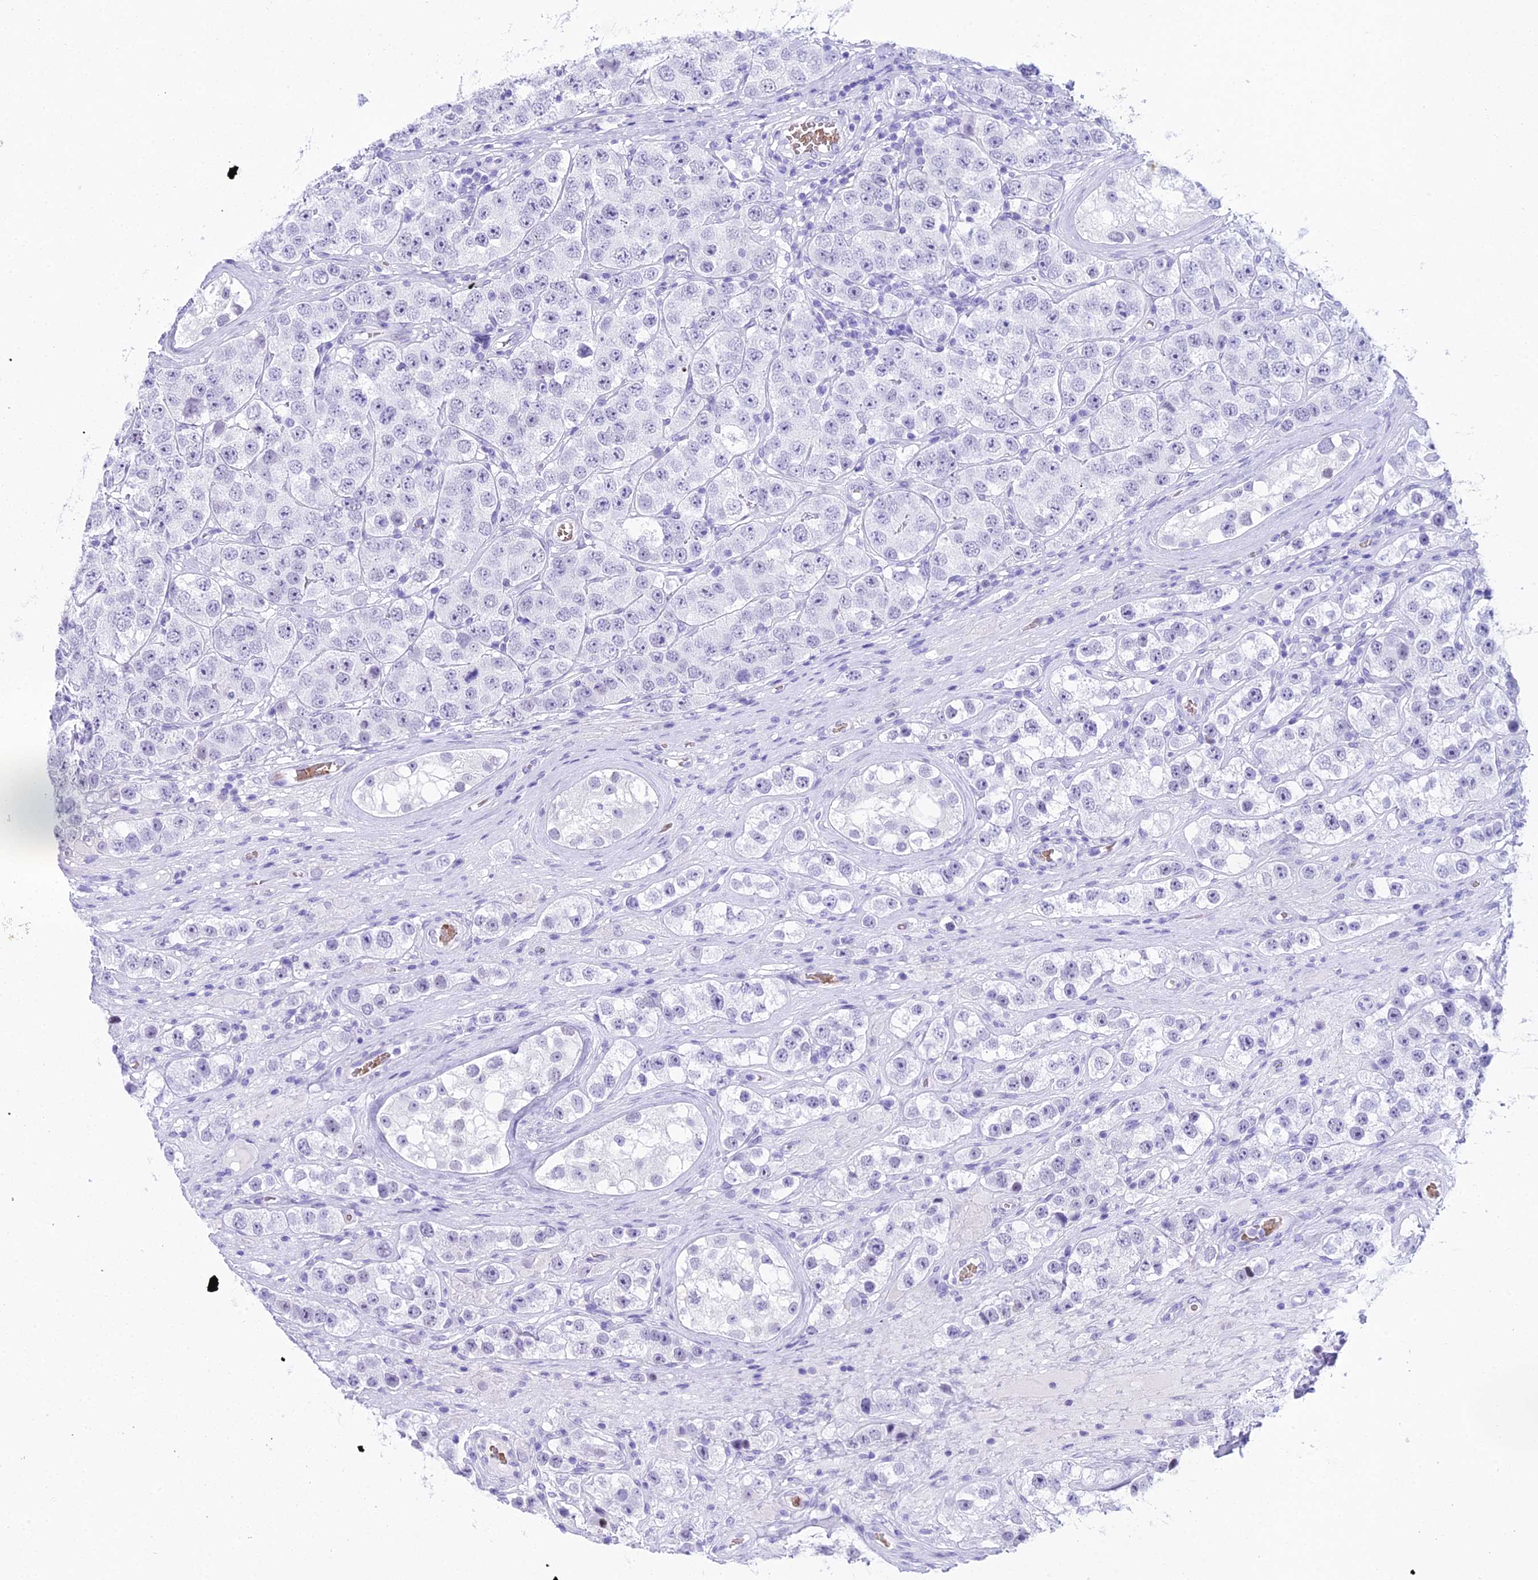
{"staining": {"intensity": "negative", "quantity": "none", "location": "none"}, "tissue": "testis cancer", "cell_type": "Tumor cells", "image_type": "cancer", "snomed": [{"axis": "morphology", "description": "Seminoma, NOS"}, {"axis": "topography", "description": "Testis"}], "caption": "Immunohistochemistry (IHC) of testis cancer shows no expression in tumor cells.", "gene": "RNPS1", "patient": {"sex": "male", "age": 28}}